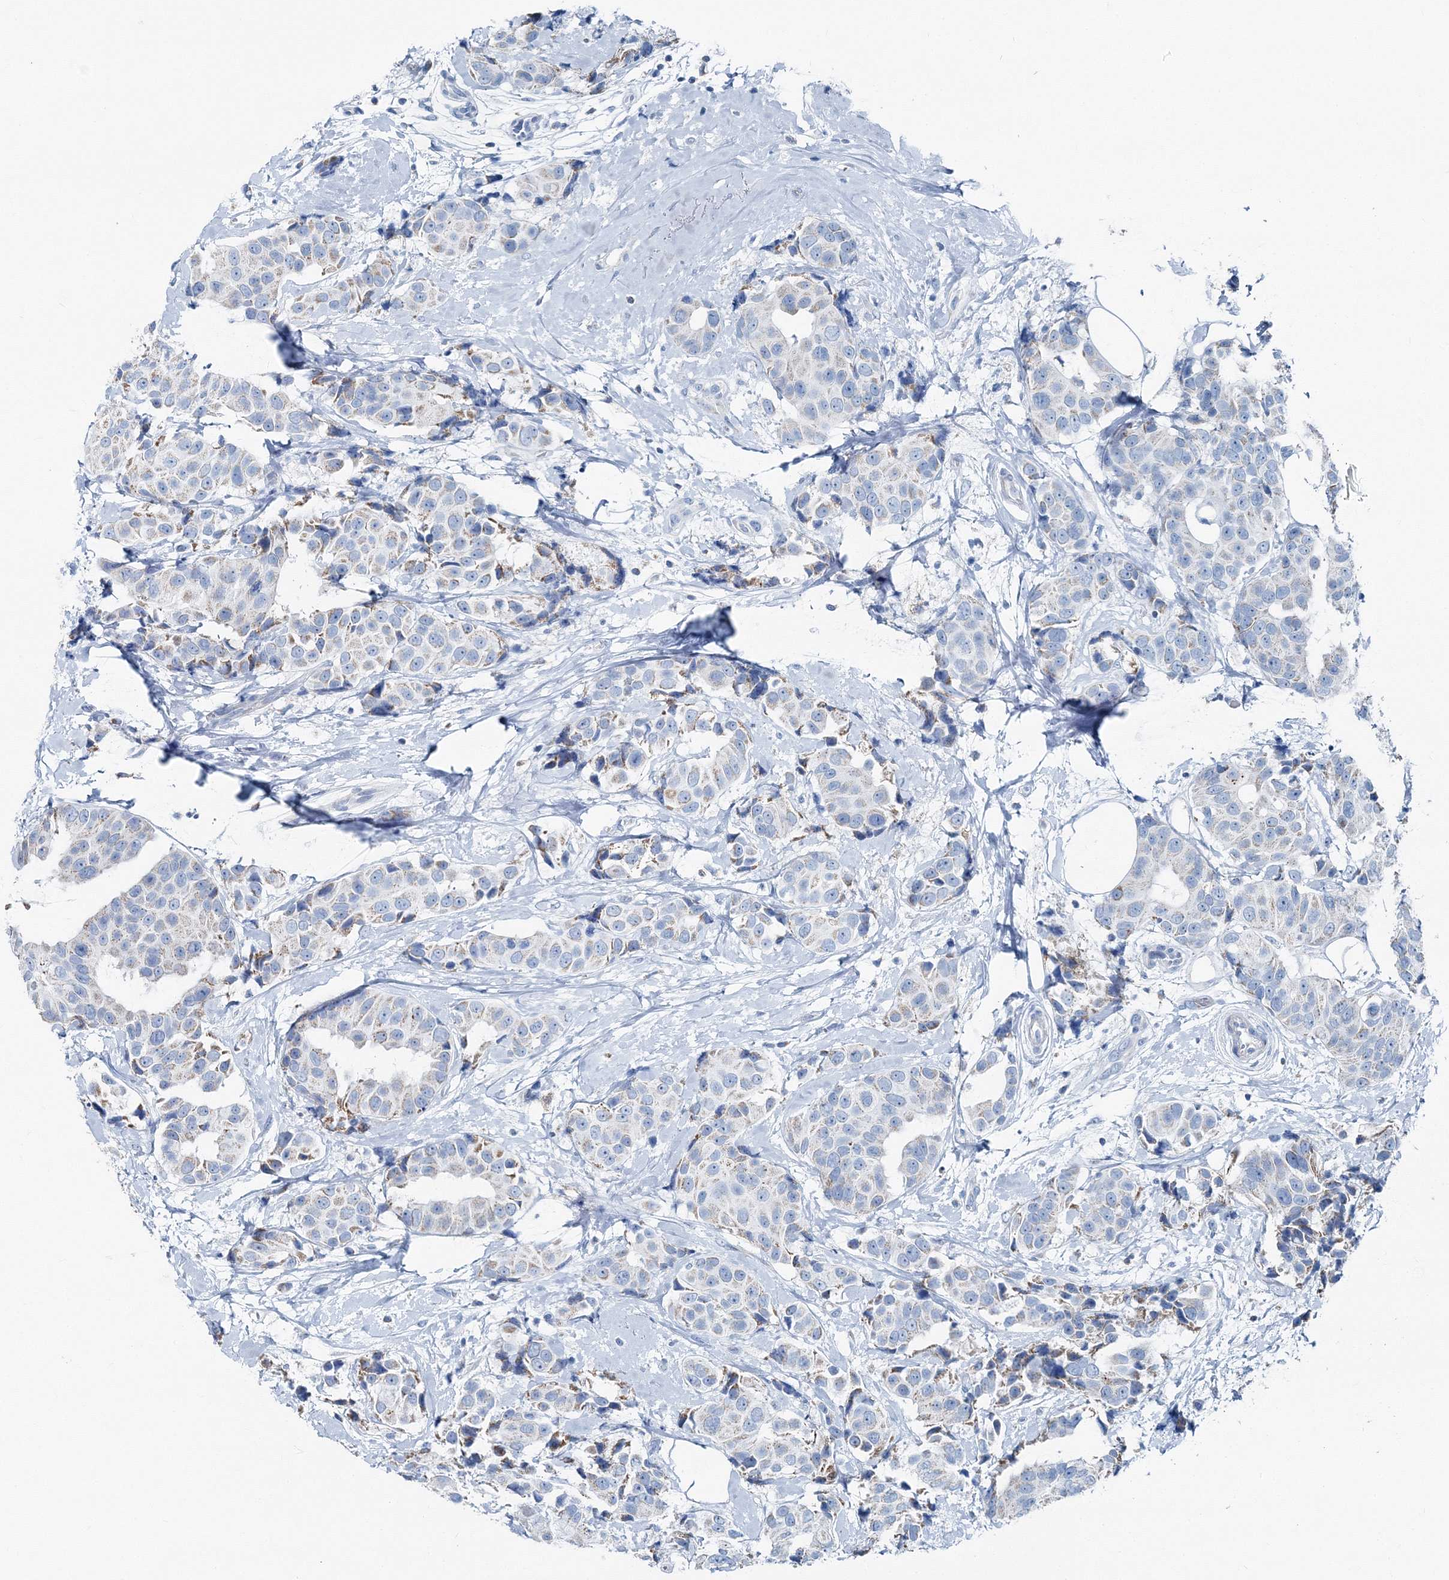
{"staining": {"intensity": "weak", "quantity": "<25%", "location": "cytoplasmic/membranous"}, "tissue": "breast cancer", "cell_type": "Tumor cells", "image_type": "cancer", "snomed": [{"axis": "morphology", "description": "Normal tissue, NOS"}, {"axis": "morphology", "description": "Duct carcinoma"}, {"axis": "topography", "description": "Breast"}], "caption": "Infiltrating ductal carcinoma (breast) stained for a protein using immunohistochemistry (IHC) shows no expression tumor cells.", "gene": "GABARAPL2", "patient": {"sex": "female", "age": 39}}